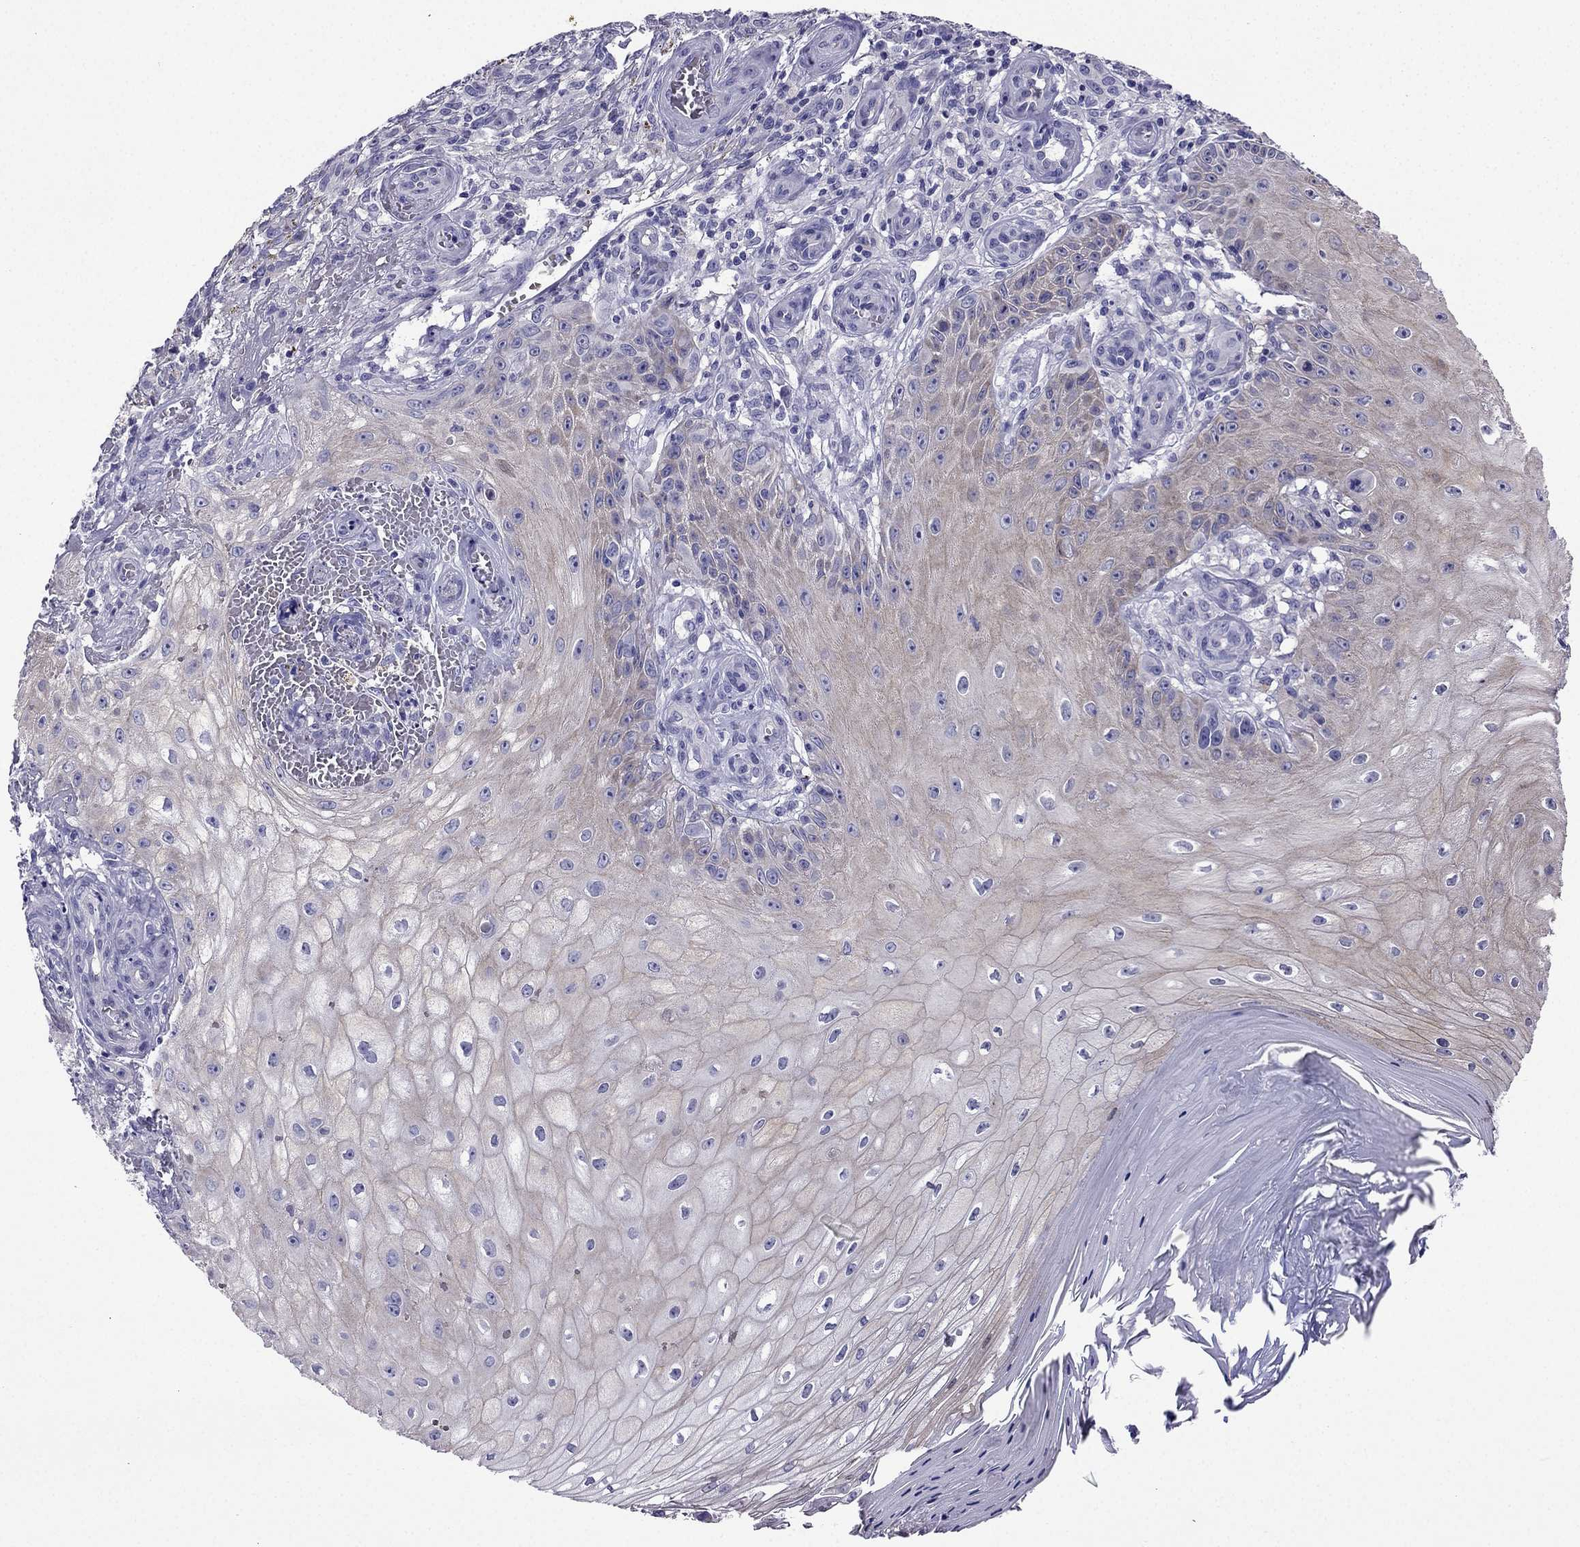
{"staining": {"intensity": "weak", "quantity": "<25%", "location": "cytoplasmic/membranous"}, "tissue": "melanoma", "cell_type": "Tumor cells", "image_type": "cancer", "snomed": [{"axis": "morphology", "description": "Malignant melanoma, NOS"}, {"axis": "topography", "description": "Skin"}], "caption": "A histopathology image of human malignant melanoma is negative for staining in tumor cells.", "gene": "KCNJ10", "patient": {"sex": "female", "age": 53}}